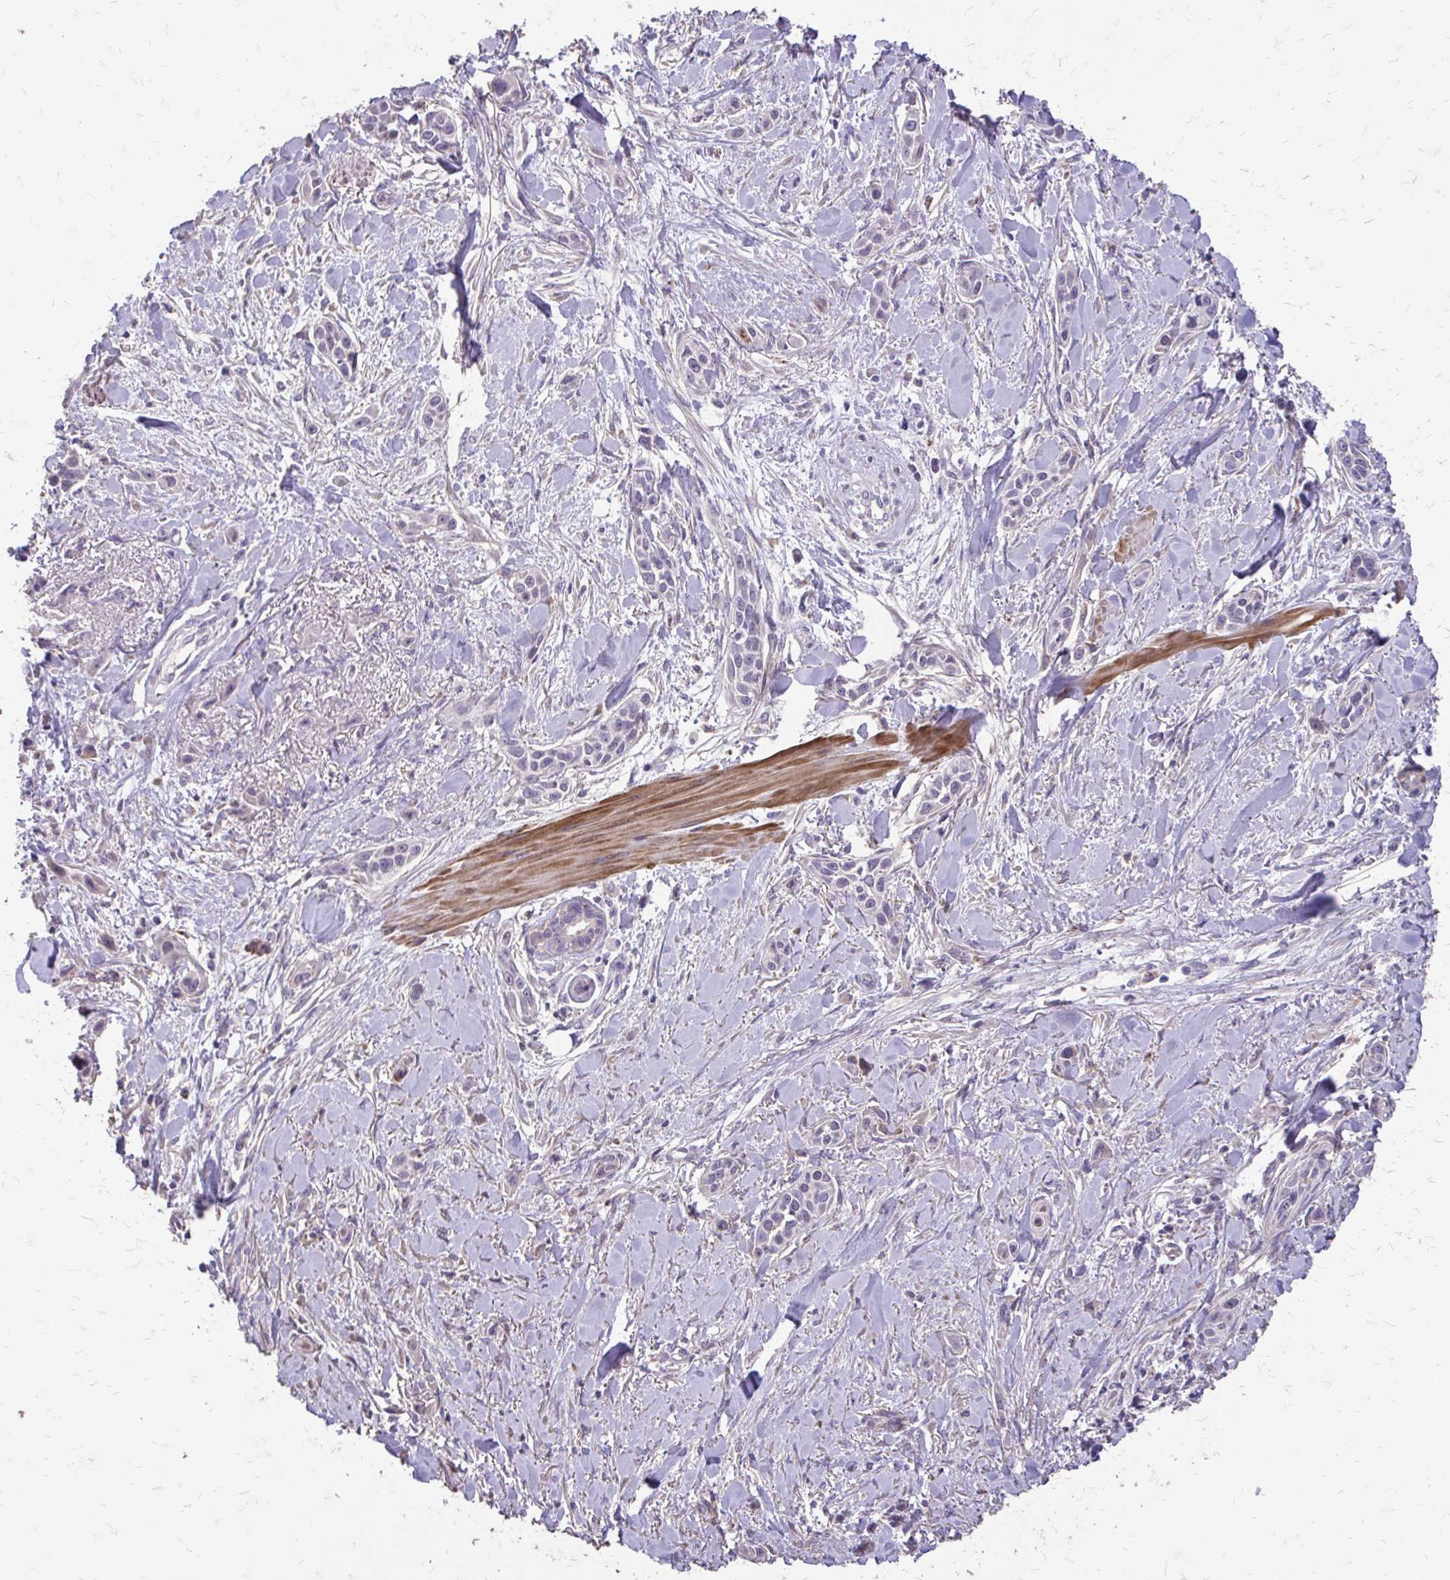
{"staining": {"intensity": "negative", "quantity": "none", "location": "none"}, "tissue": "skin cancer", "cell_type": "Tumor cells", "image_type": "cancer", "snomed": [{"axis": "morphology", "description": "Squamous cell carcinoma, NOS"}, {"axis": "topography", "description": "Skin"}], "caption": "Human skin cancer (squamous cell carcinoma) stained for a protein using immunohistochemistry demonstrates no positivity in tumor cells.", "gene": "MYORG", "patient": {"sex": "female", "age": 69}}